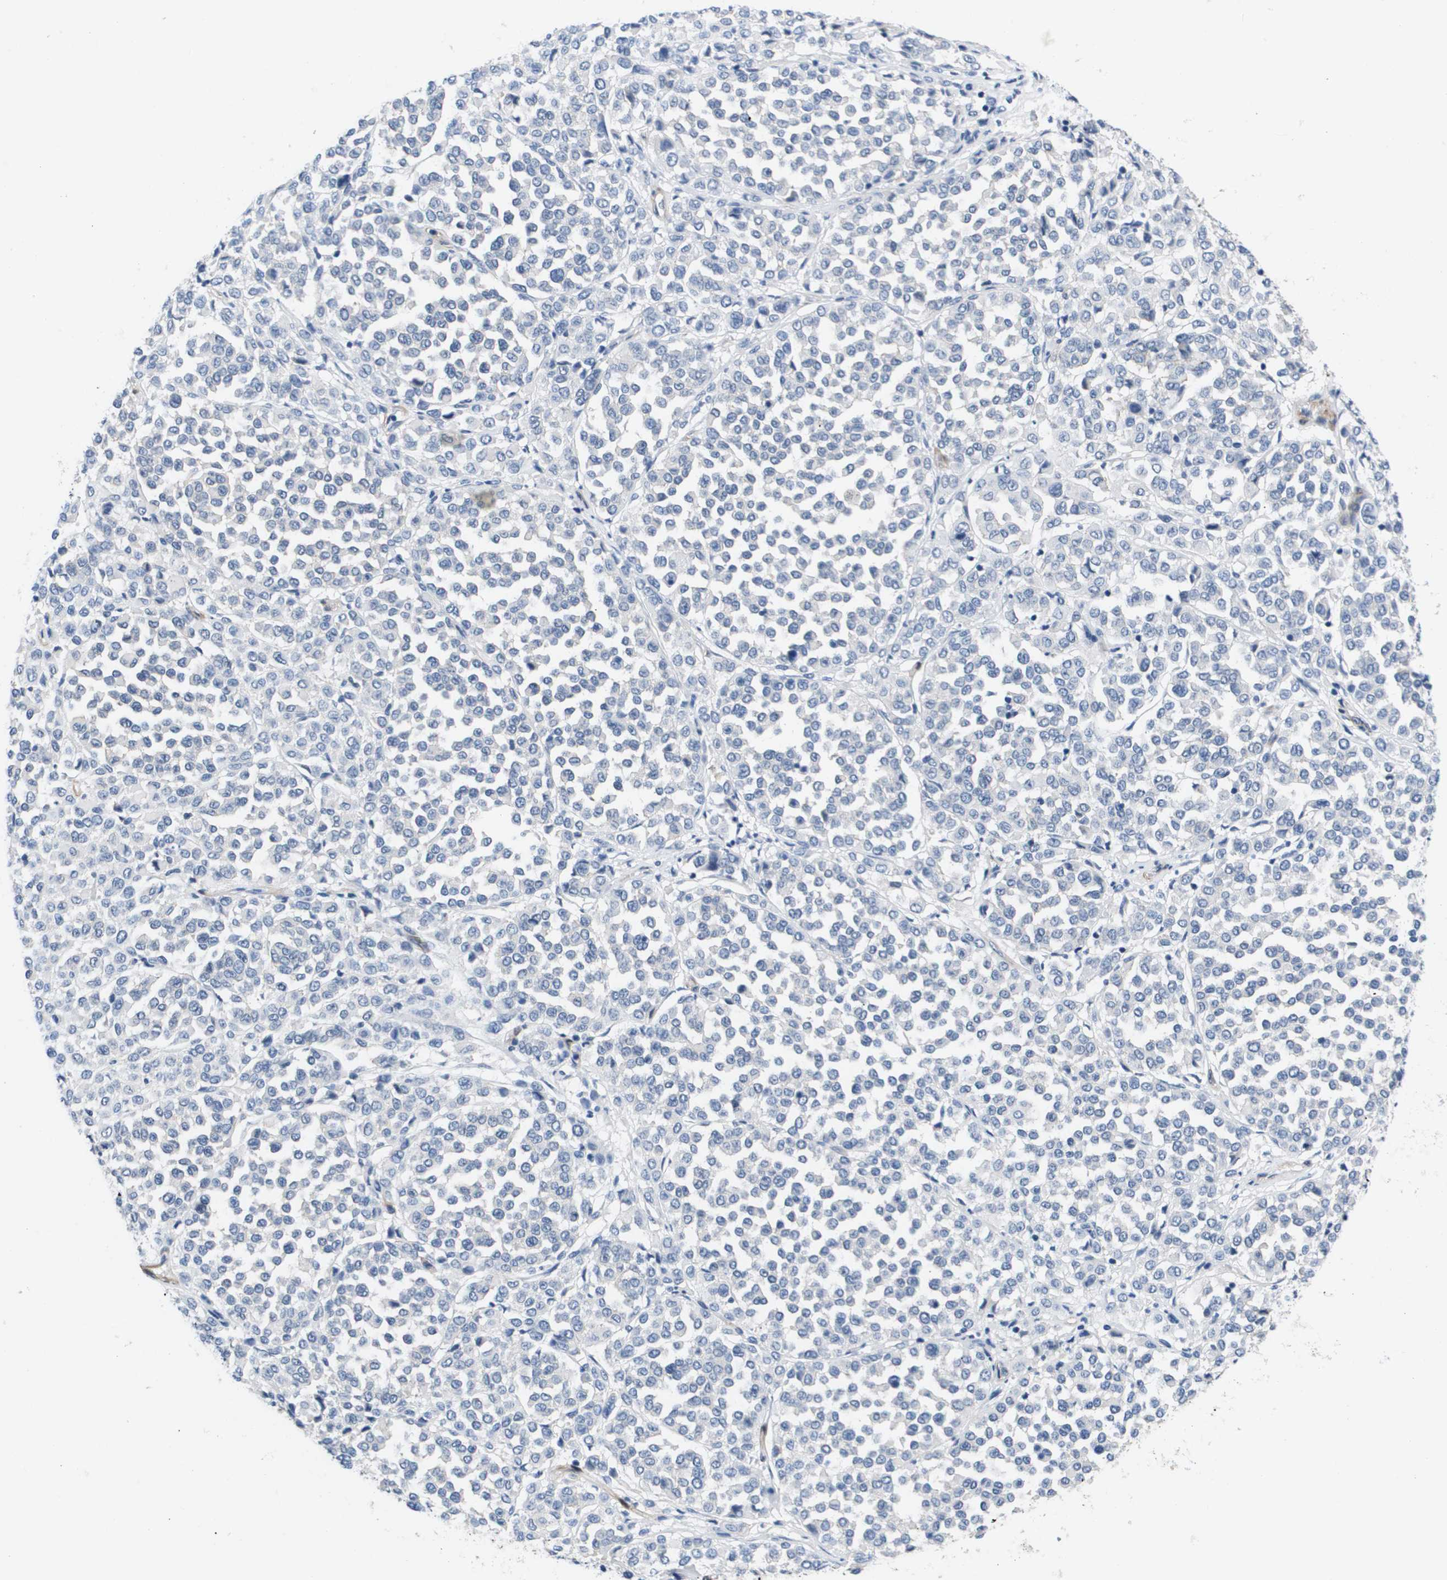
{"staining": {"intensity": "negative", "quantity": "none", "location": "none"}, "tissue": "melanoma", "cell_type": "Tumor cells", "image_type": "cancer", "snomed": [{"axis": "morphology", "description": "Malignant melanoma, Metastatic site"}, {"axis": "topography", "description": "Pancreas"}], "caption": "Immunohistochemistry (IHC) image of neoplastic tissue: human malignant melanoma (metastatic site) stained with DAB exhibits no significant protein staining in tumor cells. (Stains: DAB (3,3'-diaminobenzidine) immunohistochemistry (IHC) with hematoxylin counter stain, Microscopy: brightfield microscopy at high magnification).", "gene": "LPP", "patient": {"sex": "female", "age": 30}}